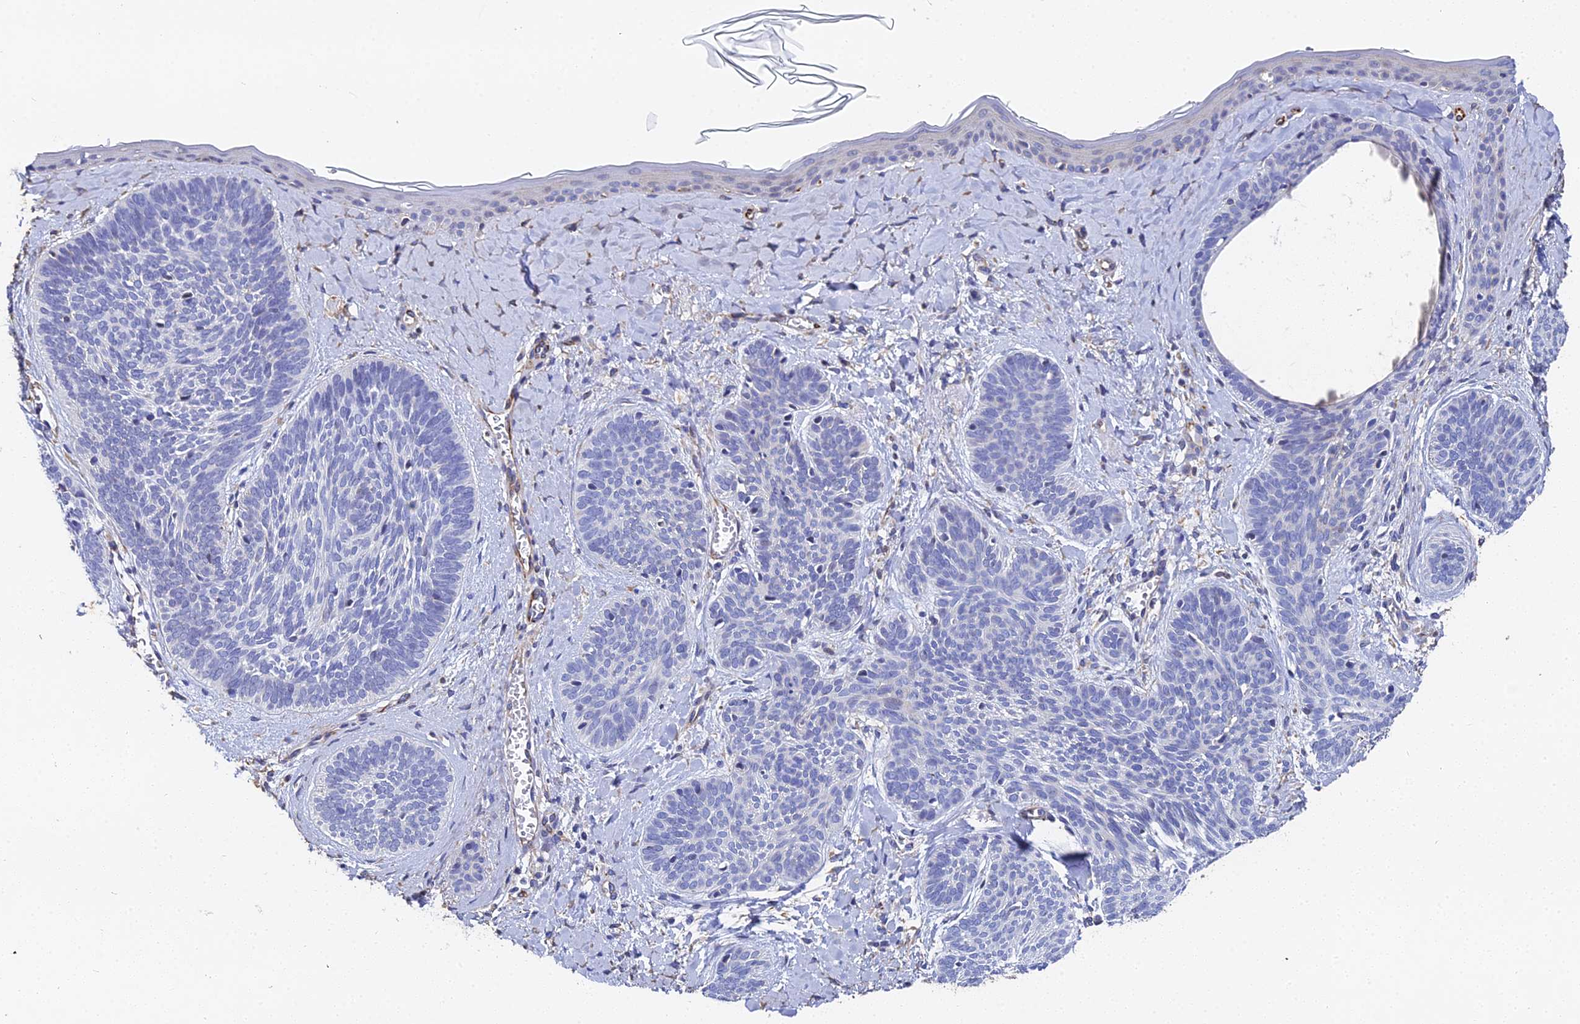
{"staining": {"intensity": "negative", "quantity": "none", "location": "none"}, "tissue": "skin cancer", "cell_type": "Tumor cells", "image_type": "cancer", "snomed": [{"axis": "morphology", "description": "Basal cell carcinoma"}, {"axis": "topography", "description": "Skin"}], "caption": "This is an IHC image of human skin cancer. There is no expression in tumor cells.", "gene": "ENSG00000268674", "patient": {"sex": "female", "age": 81}}